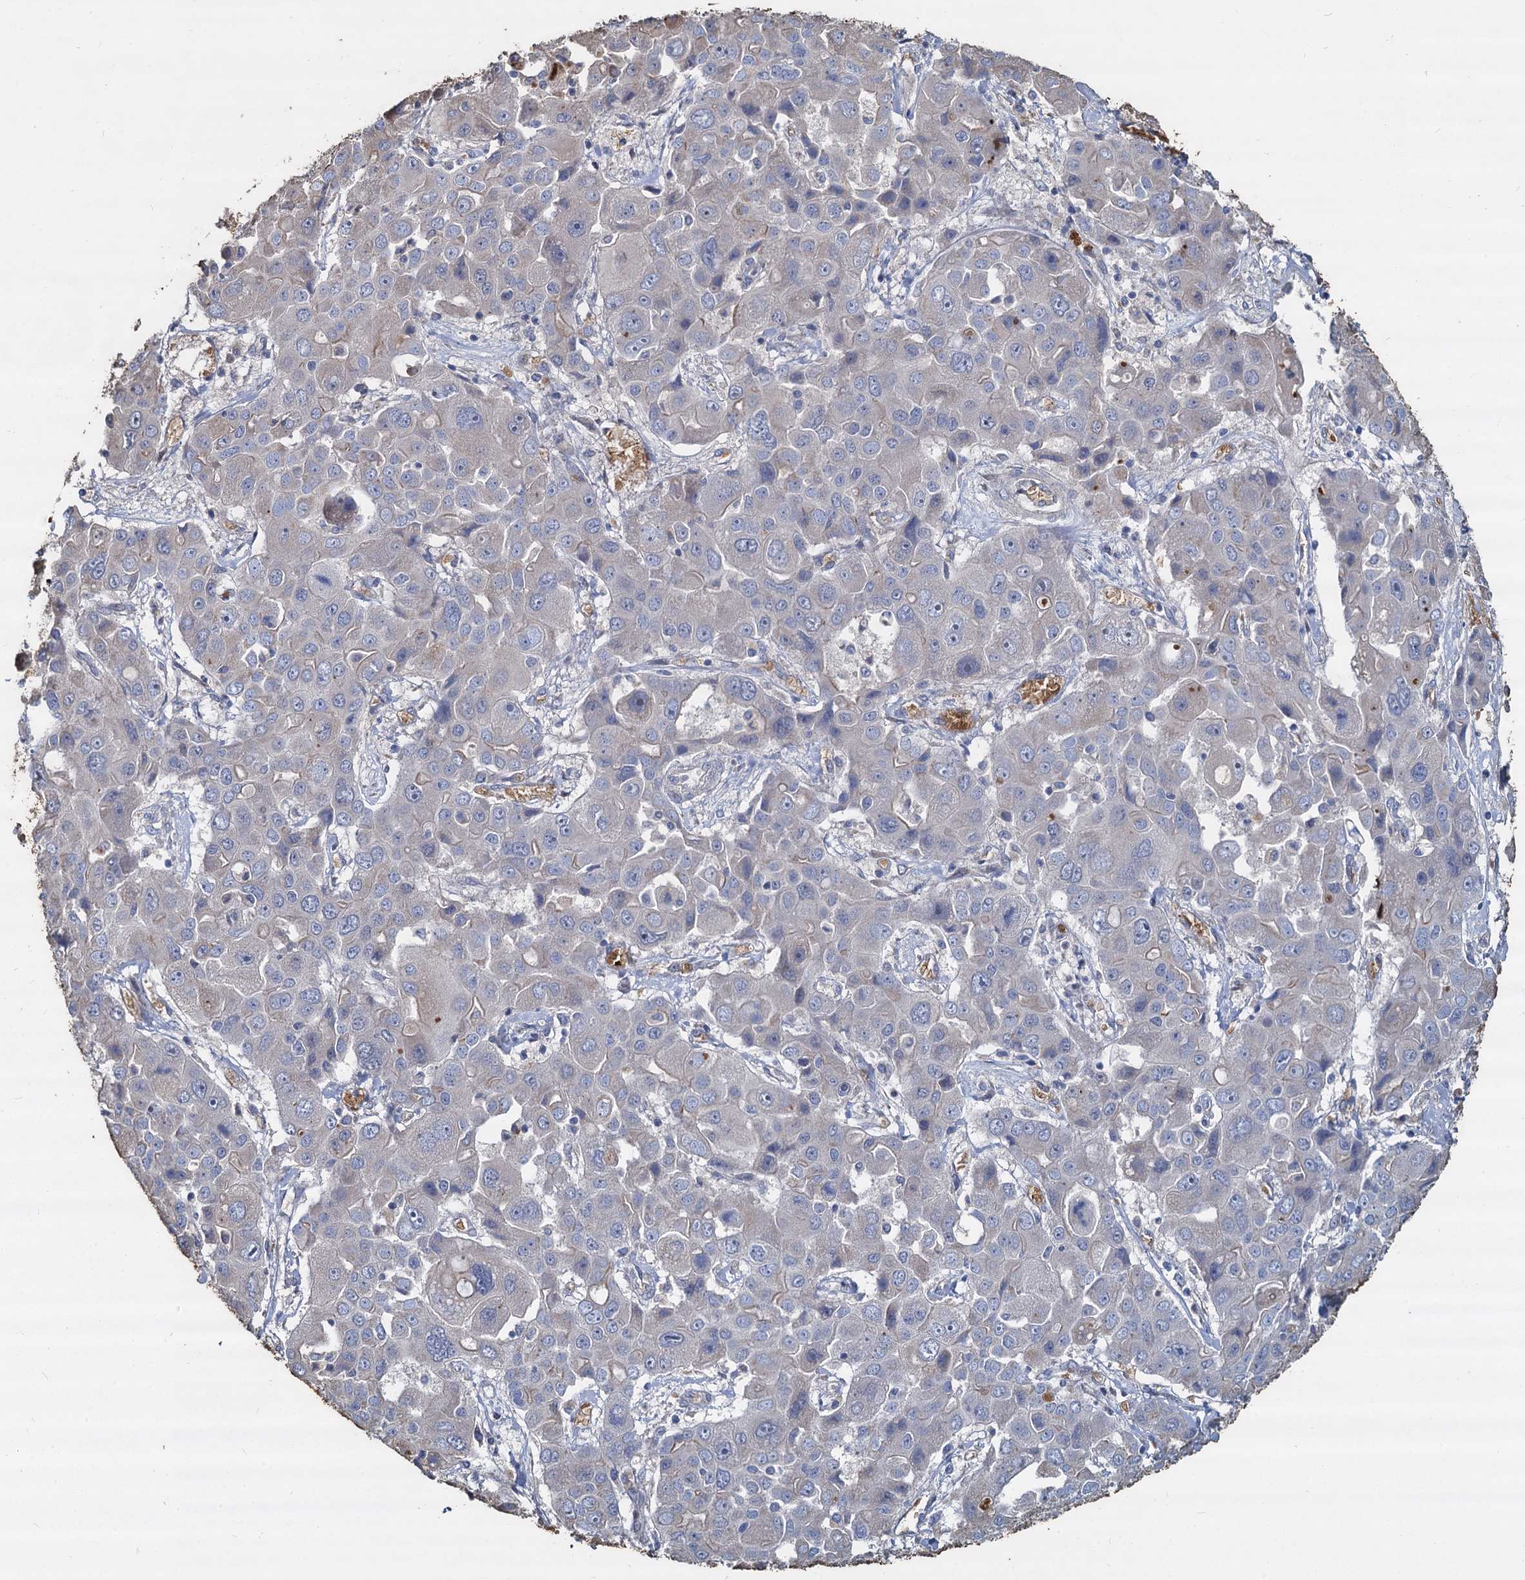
{"staining": {"intensity": "negative", "quantity": "none", "location": "none"}, "tissue": "liver cancer", "cell_type": "Tumor cells", "image_type": "cancer", "snomed": [{"axis": "morphology", "description": "Cholangiocarcinoma"}, {"axis": "topography", "description": "Liver"}], "caption": "Immunohistochemical staining of human liver cancer (cholangiocarcinoma) reveals no significant staining in tumor cells.", "gene": "TCTN2", "patient": {"sex": "male", "age": 67}}